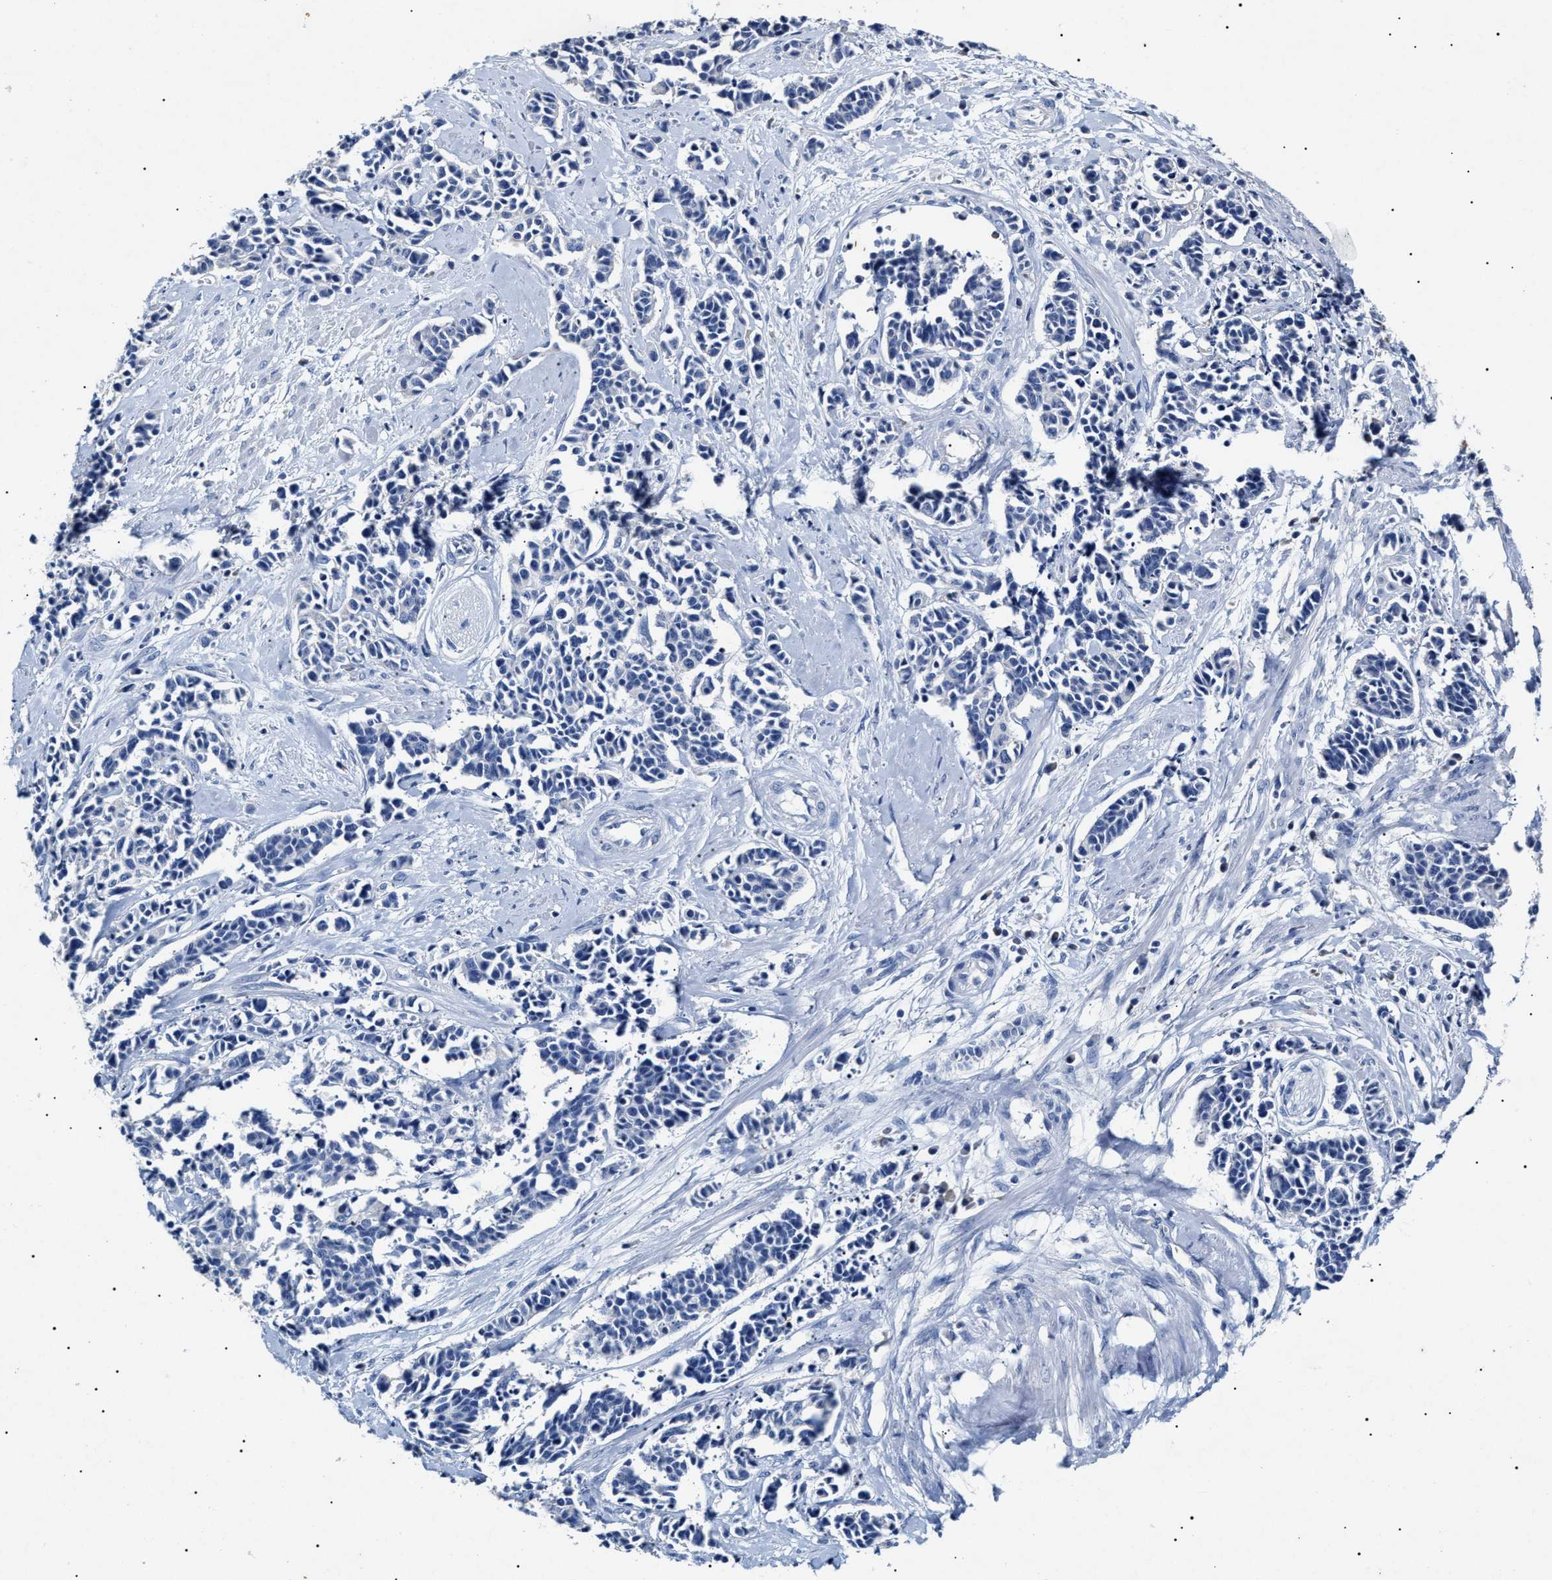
{"staining": {"intensity": "negative", "quantity": "none", "location": "none"}, "tissue": "cervical cancer", "cell_type": "Tumor cells", "image_type": "cancer", "snomed": [{"axis": "morphology", "description": "Squamous cell carcinoma, NOS"}, {"axis": "topography", "description": "Cervix"}], "caption": "Tumor cells are negative for brown protein staining in cervical cancer (squamous cell carcinoma). The staining is performed using DAB brown chromogen with nuclei counter-stained in using hematoxylin.", "gene": "LRRC8E", "patient": {"sex": "female", "age": 35}}